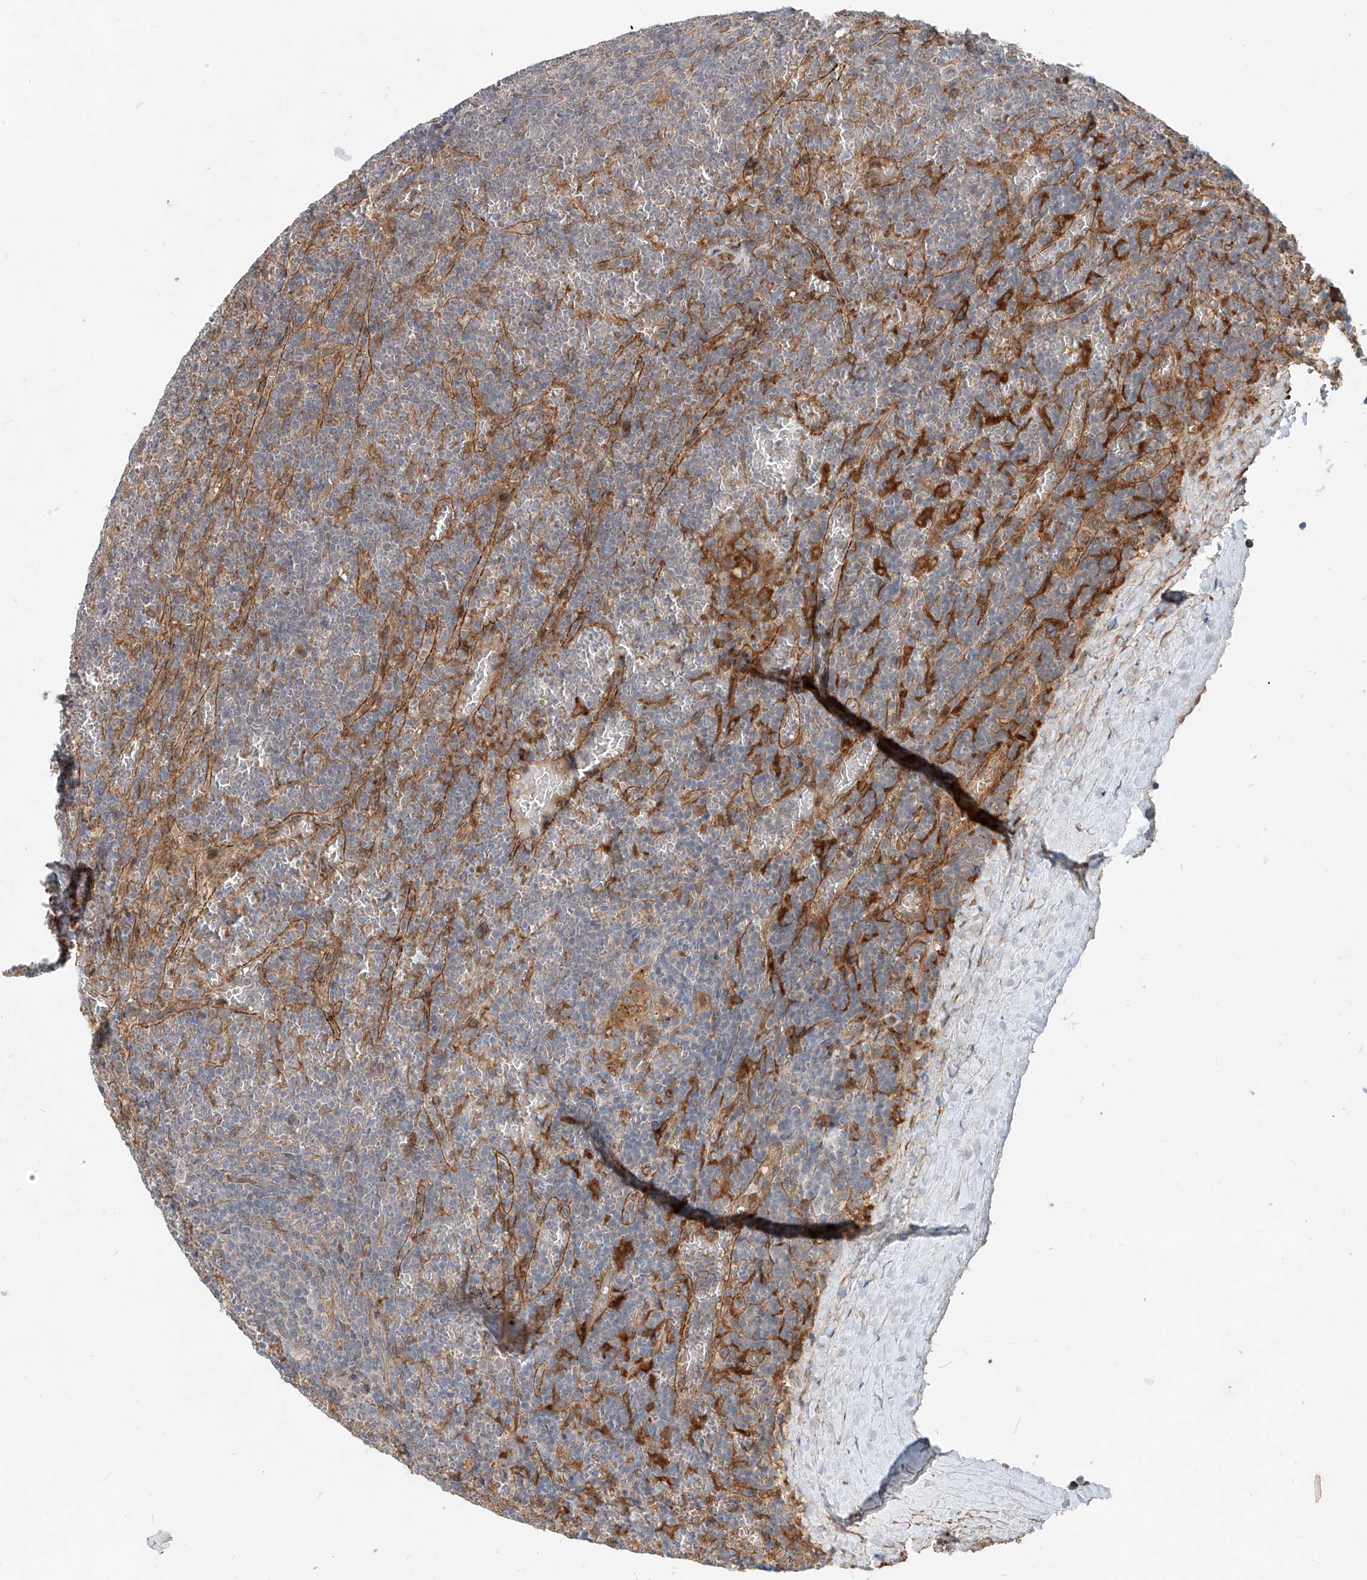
{"staining": {"intensity": "negative", "quantity": "none", "location": "none"}, "tissue": "lymphoma", "cell_type": "Tumor cells", "image_type": "cancer", "snomed": [{"axis": "morphology", "description": "Malignant lymphoma, non-Hodgkin's type, Low grade"}, {"axis": "topography", "description": "Spleen"}], "caption": "The image reveals no significant staining in tumor cells of lymphoma. (Immunohistochemistry (ihc), brightfield microscopy, high magnification).", "gene": "SASH1", "patient": {"sex": "female", "age": 19}}